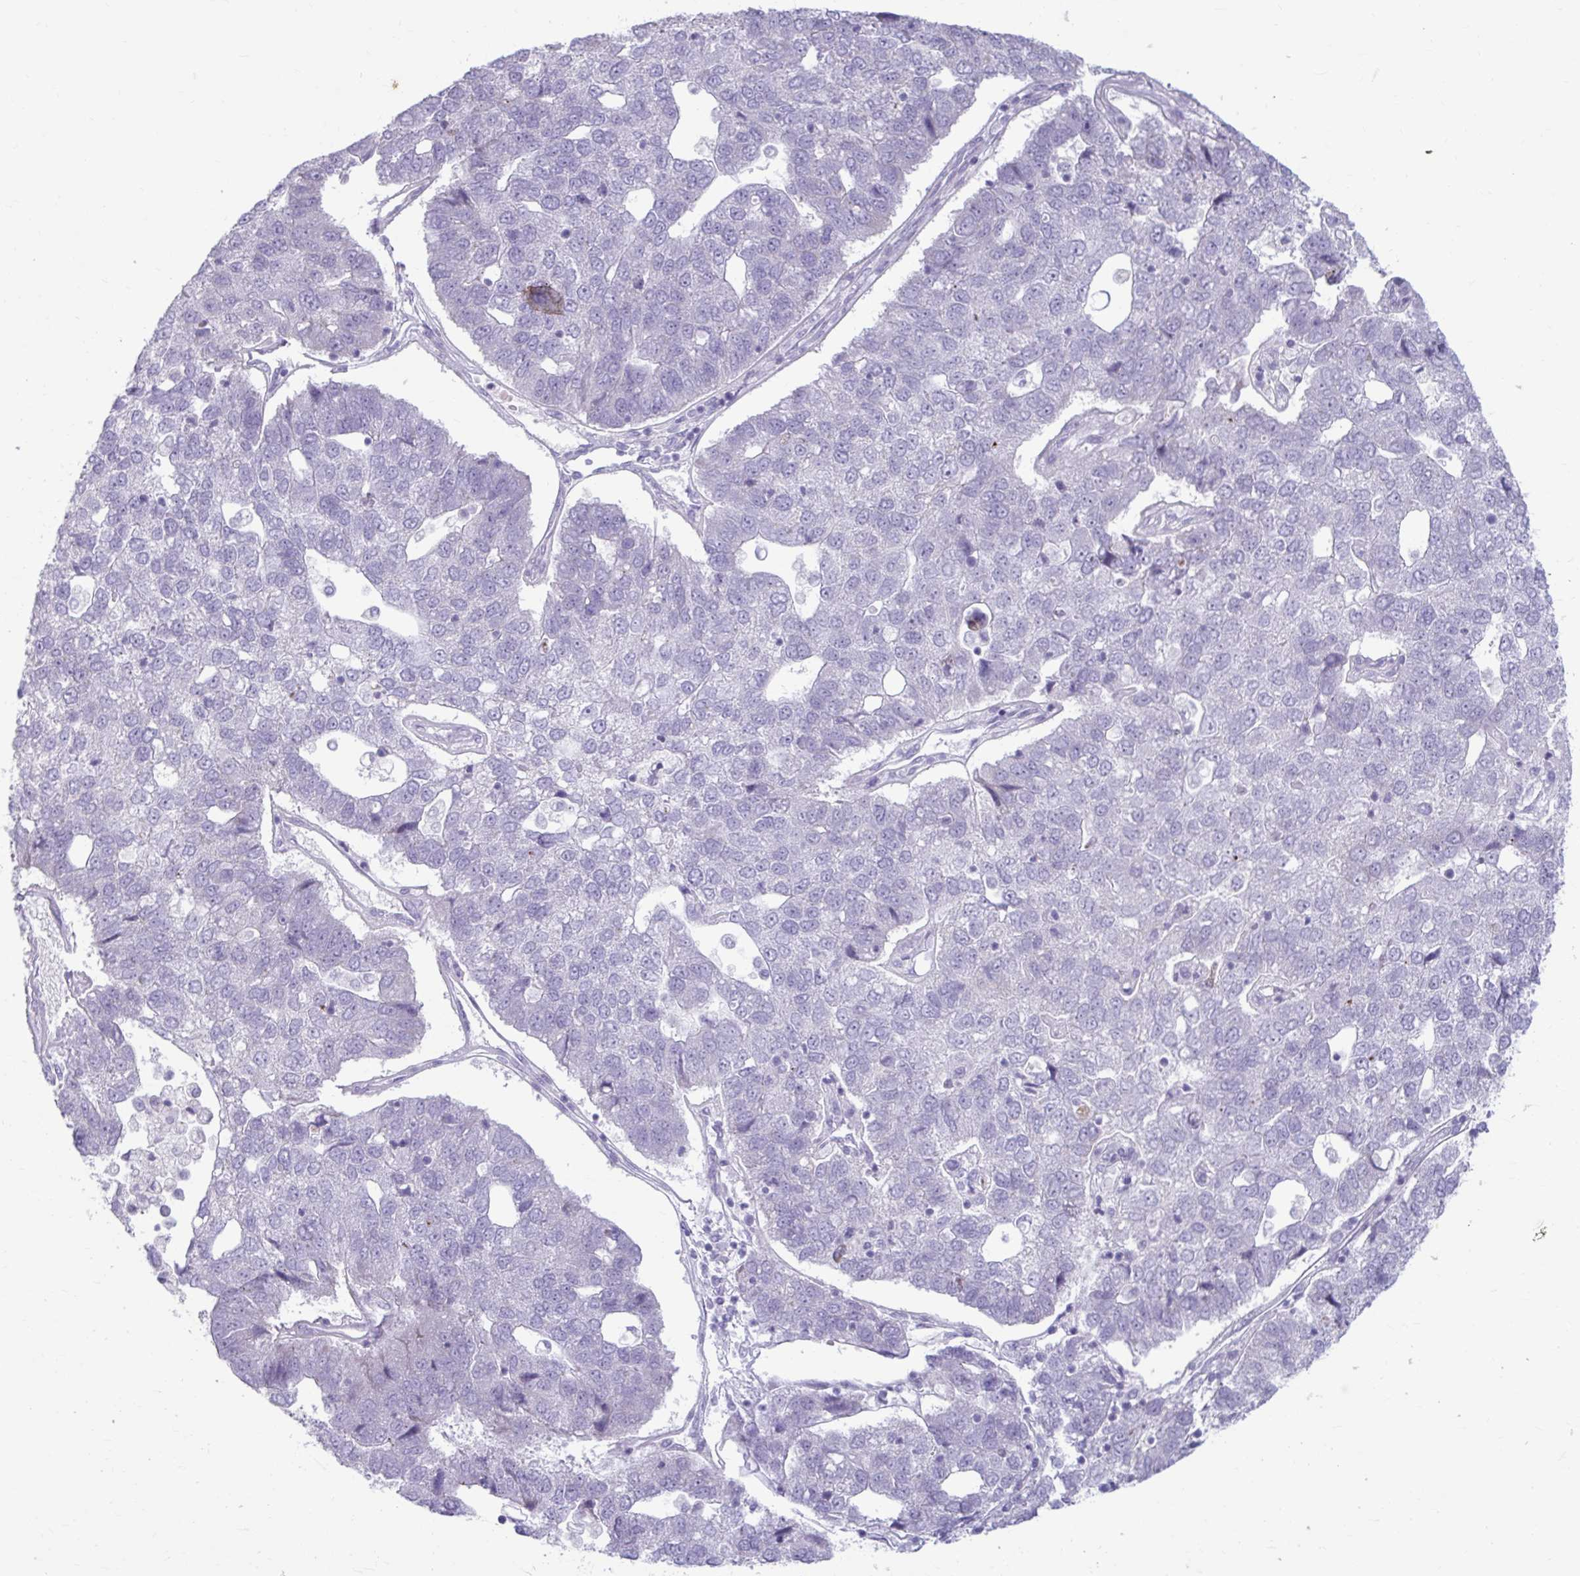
{"staining": {"intensity": "negative", "quantity": "none", "location": "none"}, "tissue": "pancreatic cancer", "cell_type": "Tumor cells", "image_type": "cancer", "snomed": [{"axis": "morphology", "description": "Adenocarcinoma, NOS"}, {"axis": "topography", "description": "Pancreas"}], "caption": "This is a image of IHC staining of pancreatic cancer (adenocarcinoma), which shows no staining in tumor cells.", "gene": "MSMO1", "patient": {"sex": "female", "age": 61}}